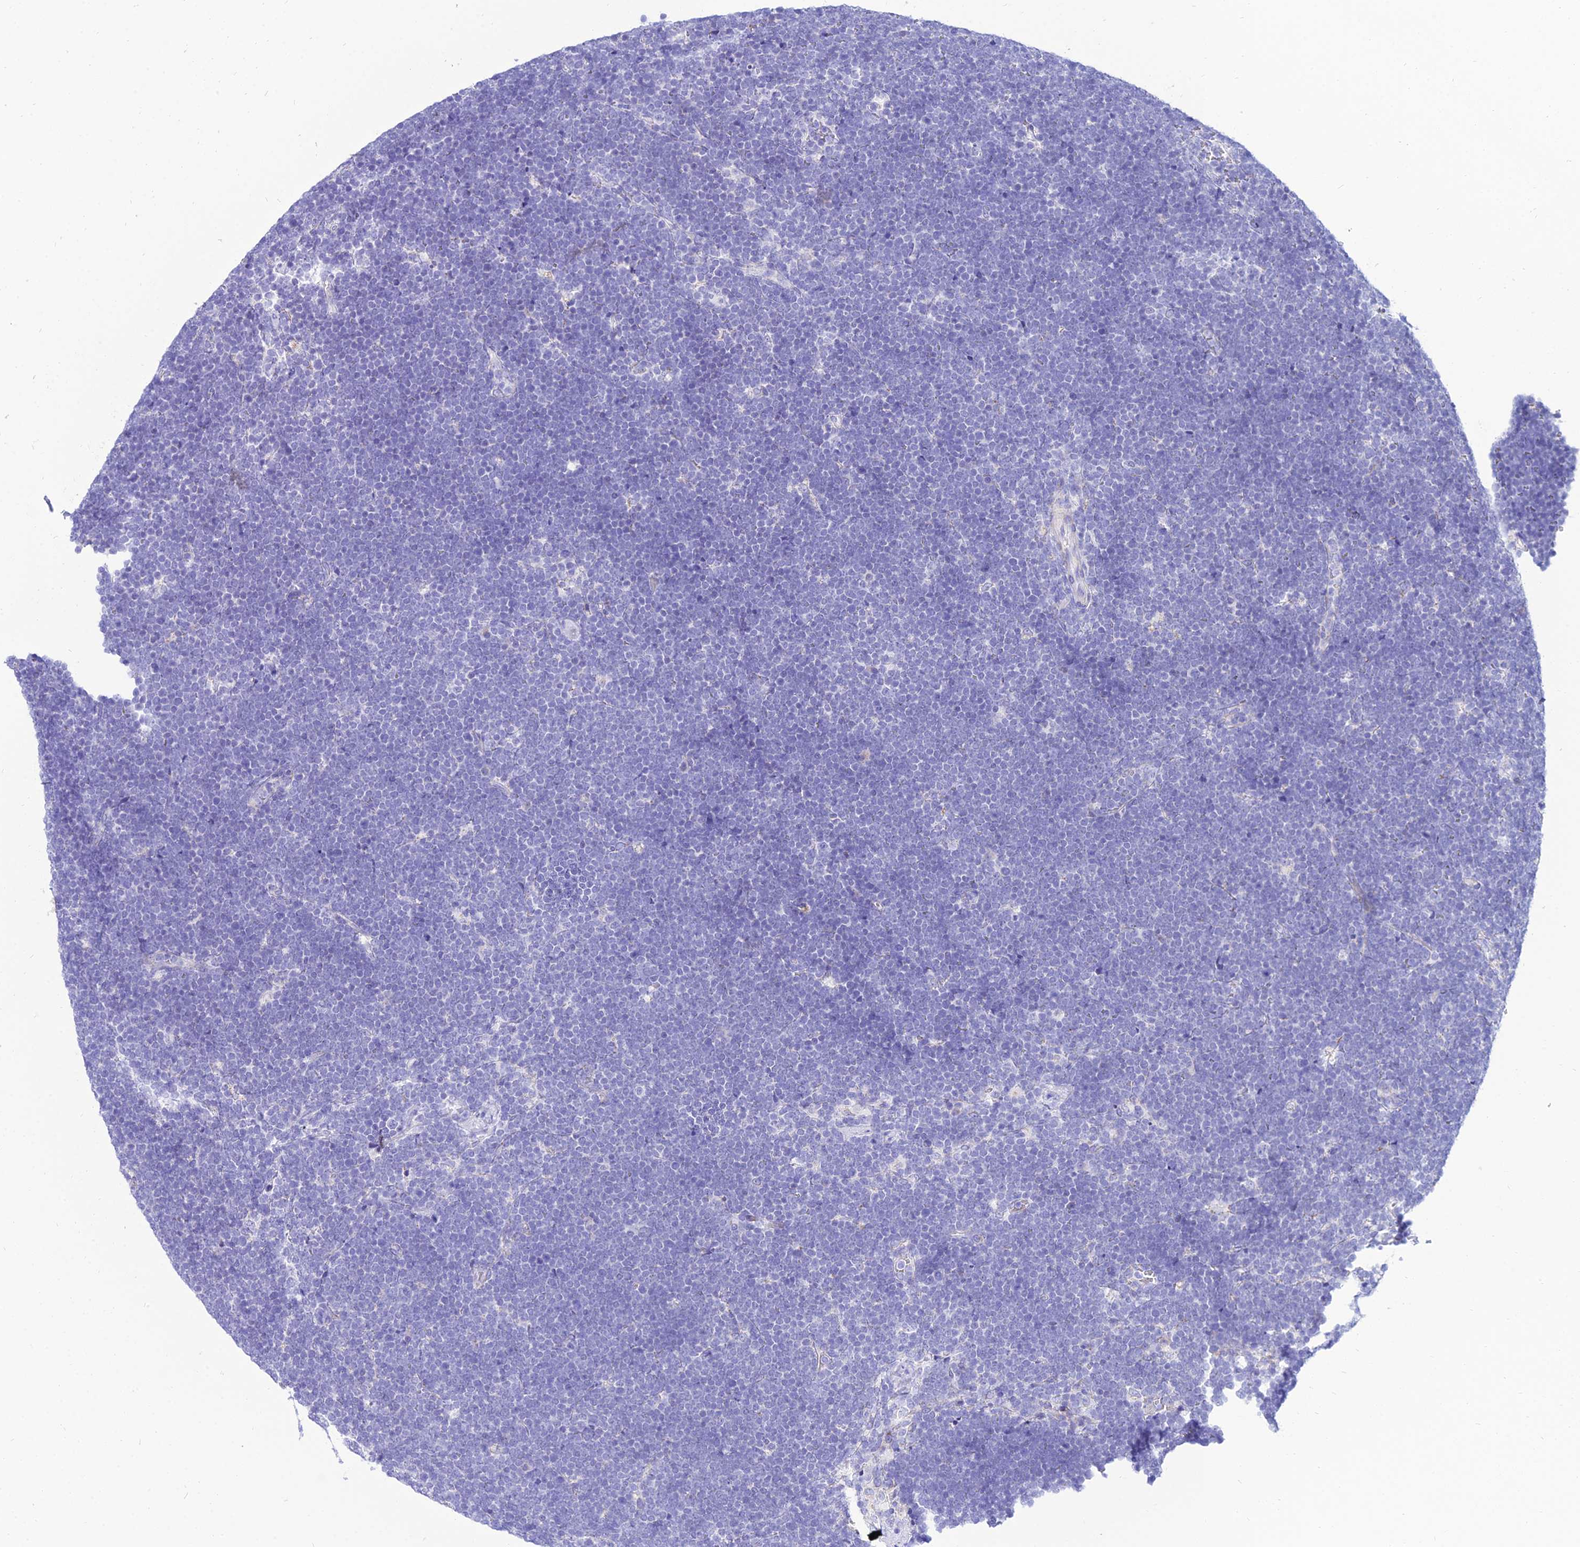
{"staining": {"intensity": "negative", "quantity": "none", "location": "none"}, "tissue": "lymphoma", "cell_type": "Tumor cells", "image_type": "cancer", "snomed": [{"axis": "morphology", "description": "Malignant lymphoma, non-Hodgkin's type, High grade"}, {"axis": "topography", "description": "Lymph node"}], "caption": "Immunohistochemistry histopathology image of human lymphoma stained for a protein (brown), which reveals no positivity in tumor cells.", "gene": "PKN3", "patient": {"sex": "male", "age": 13}}